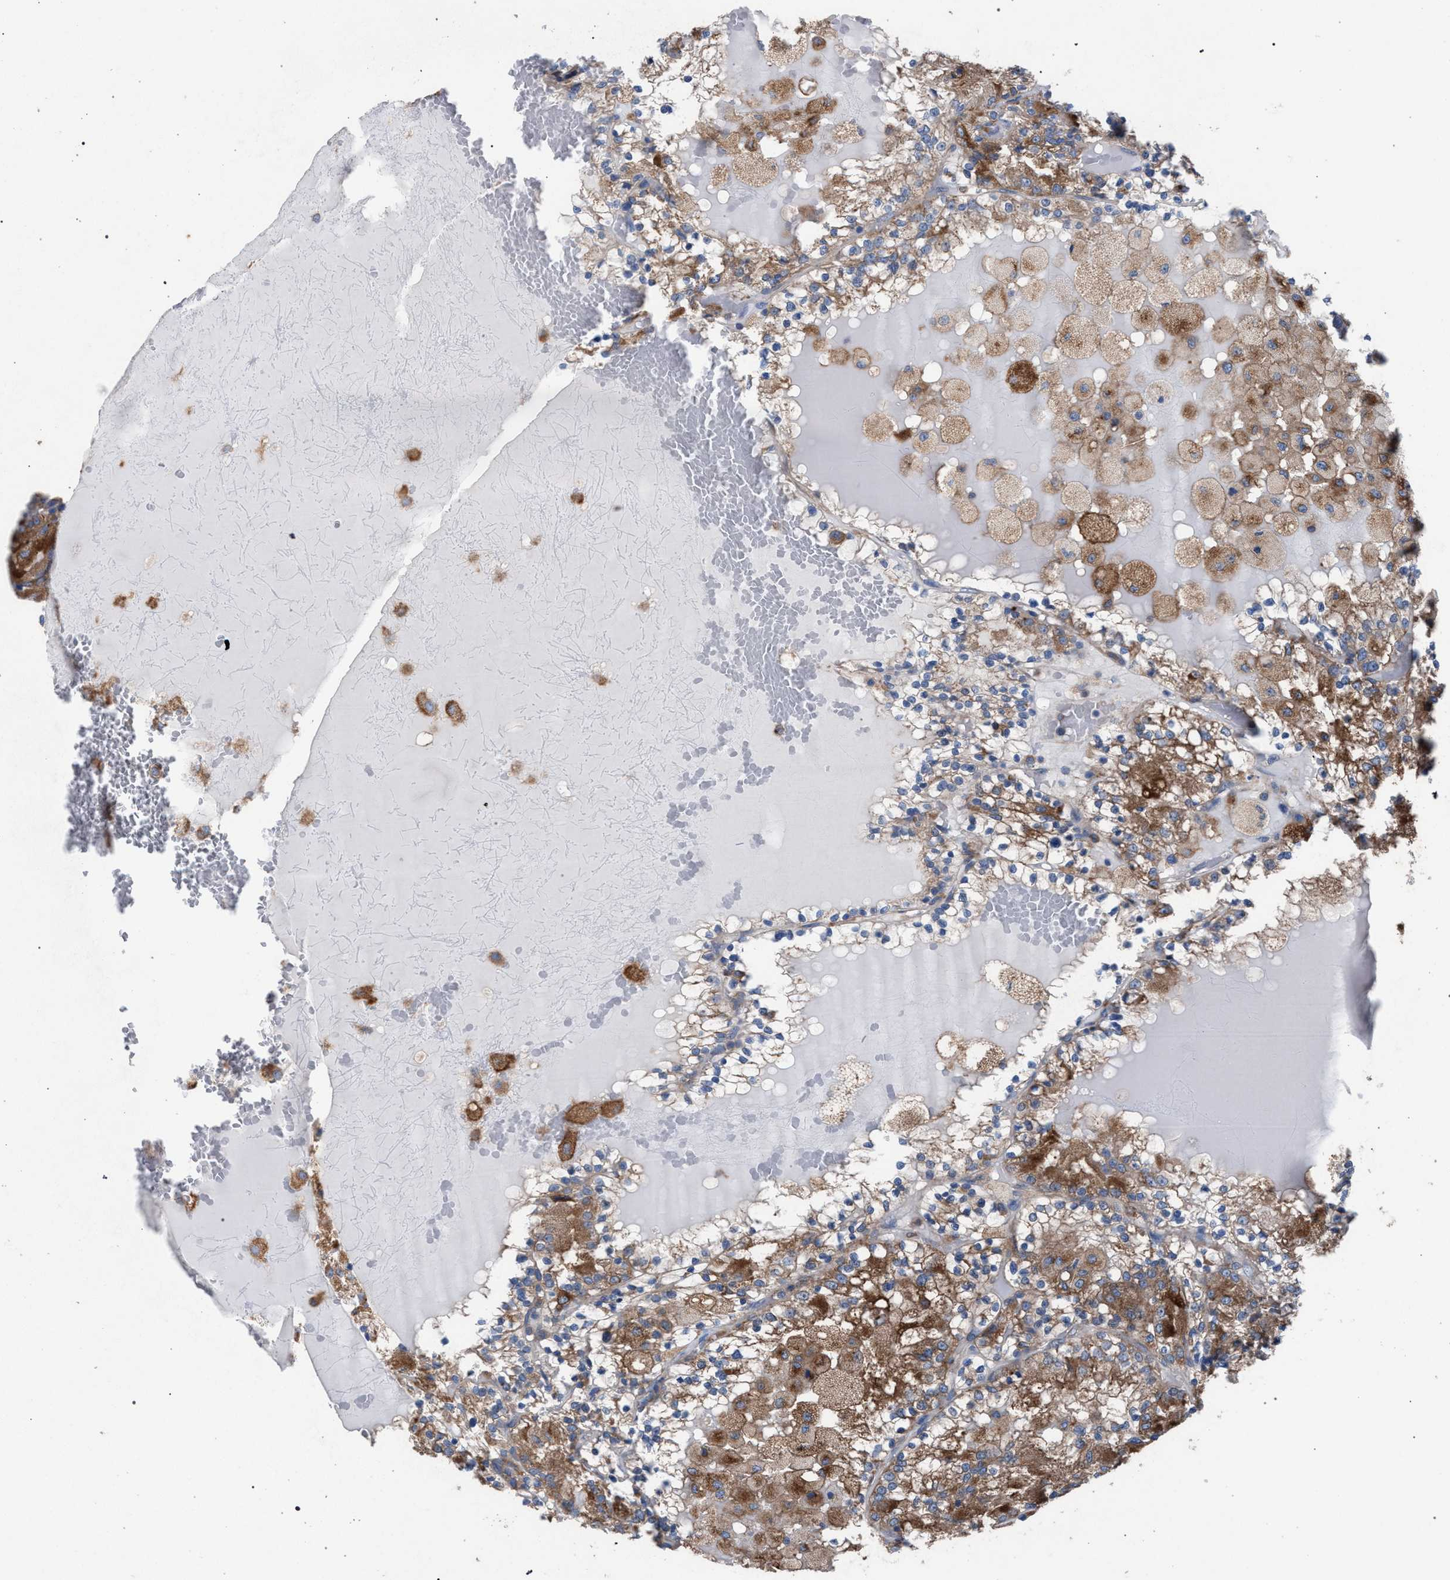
{"staining": {"intensity": "moderate", "quantity": ">75%", "location": "cytoplasmic/membranous"}, "tissue": "renal cancer", "cell_type": "Tumor cells", "image_type": "cancer", "snomed": [{"axis": "morphology", "description": "Adenocarcinoma, NOS"}, {"axis": "topography", "description": "Kidney"}], "caption": "Brown immunohistochemical staining in adenocarcinoma (renal) reveals moderate cytoplasmic/membranous staining in about >75% of tumor cells.", "gene": "ATP6V0A1", "patient": {"sex": "female", "age": 56}}